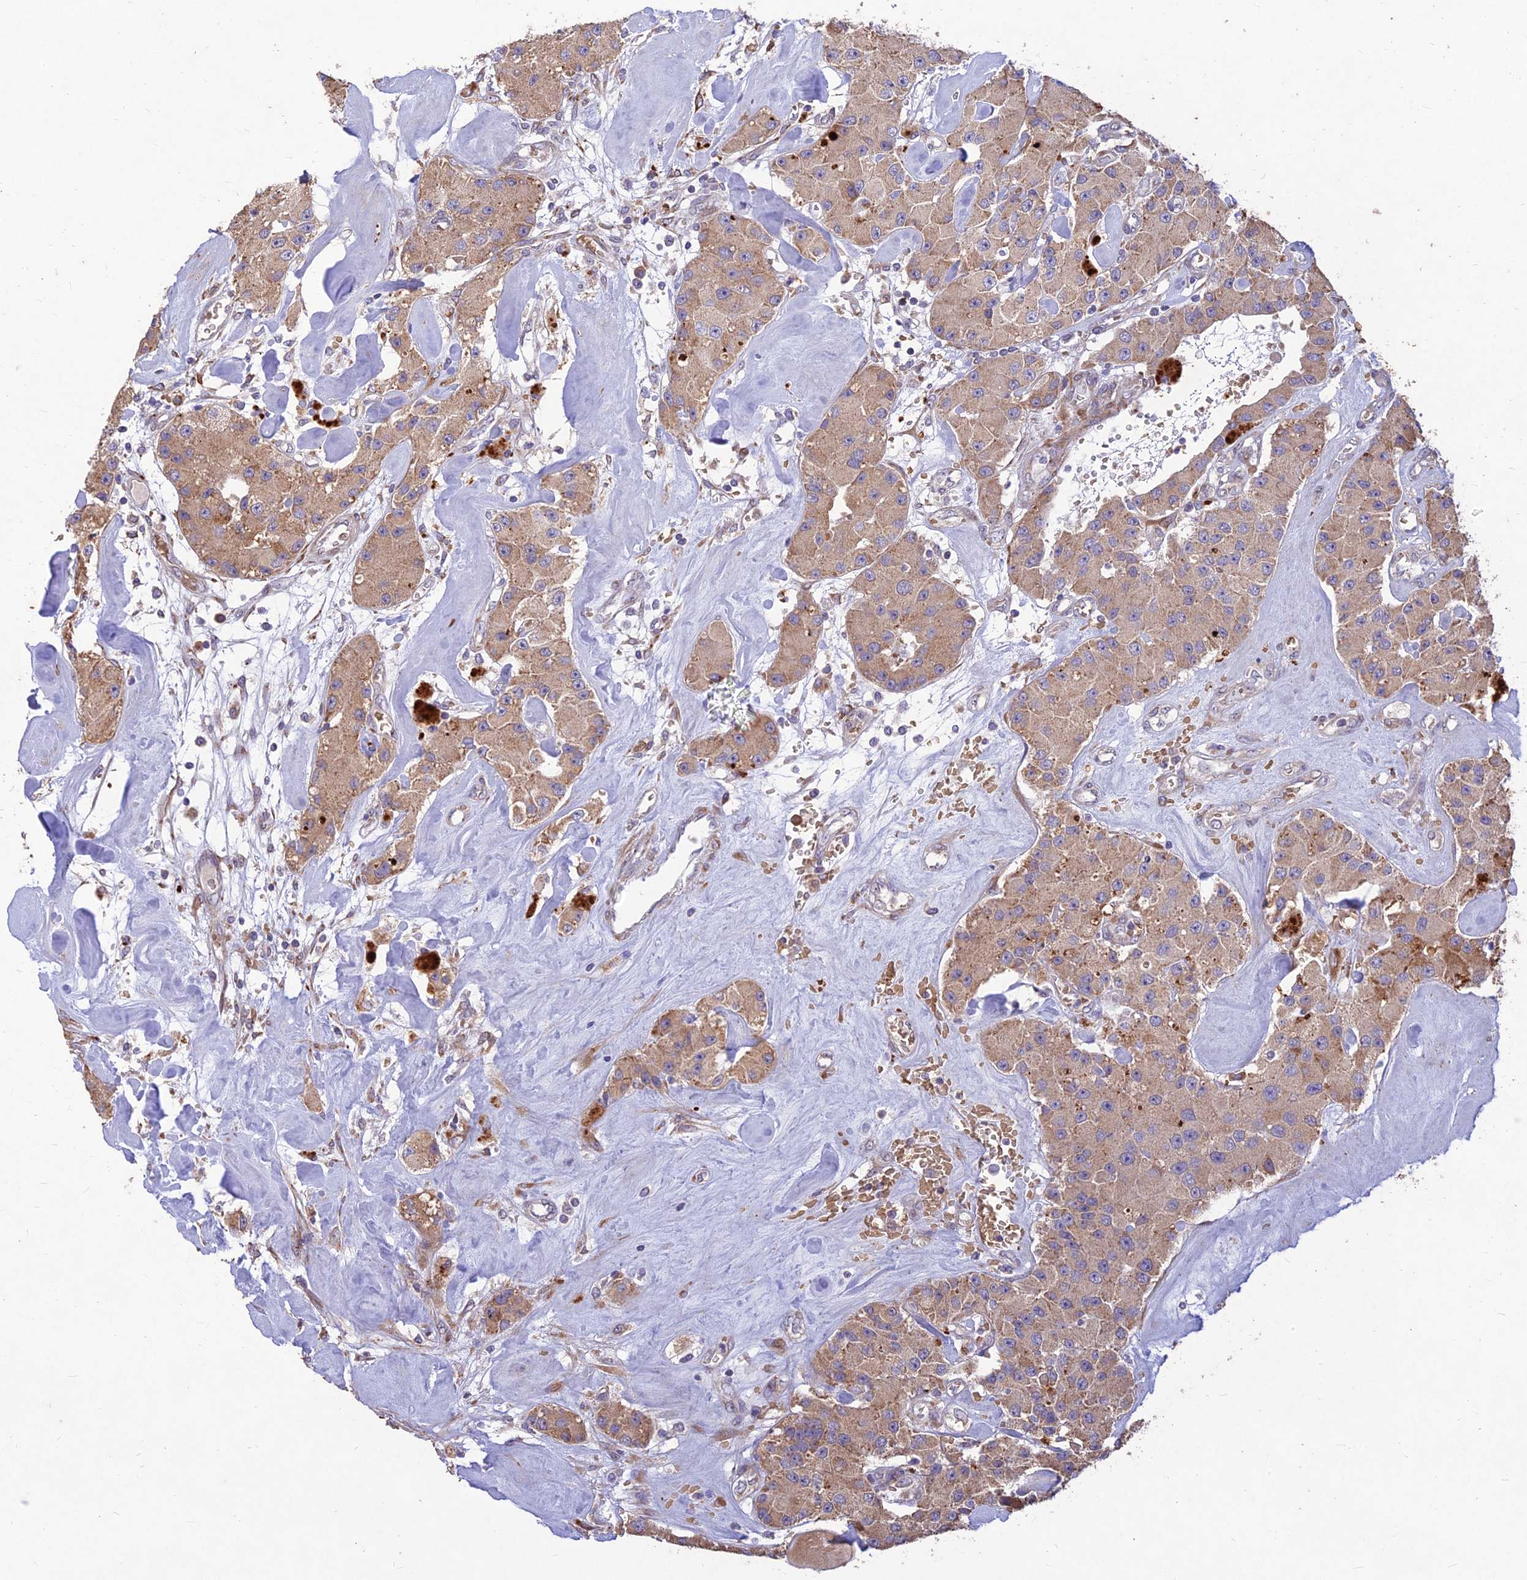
{"staining": {"intensity": "moderate", "quantity": ">75%", "location": "cytoplasmic/membranous"}, "tissue": "carcinoid", "cell_type": "Tumor cells", "image_type": "cancer", "snomed": [{"axis": "morphology", "description": "Carcinoid, malignant, NOS"}, {"axis": "topography", "description": "Pancreas"}], "caption": "Malignant carcinoid stained for a protein exhibits moderate cytoplasmic/membranous positivity in tumor cells.", "gene": "PPP1R11", "patient": {"sex": "male", "age": 41}}